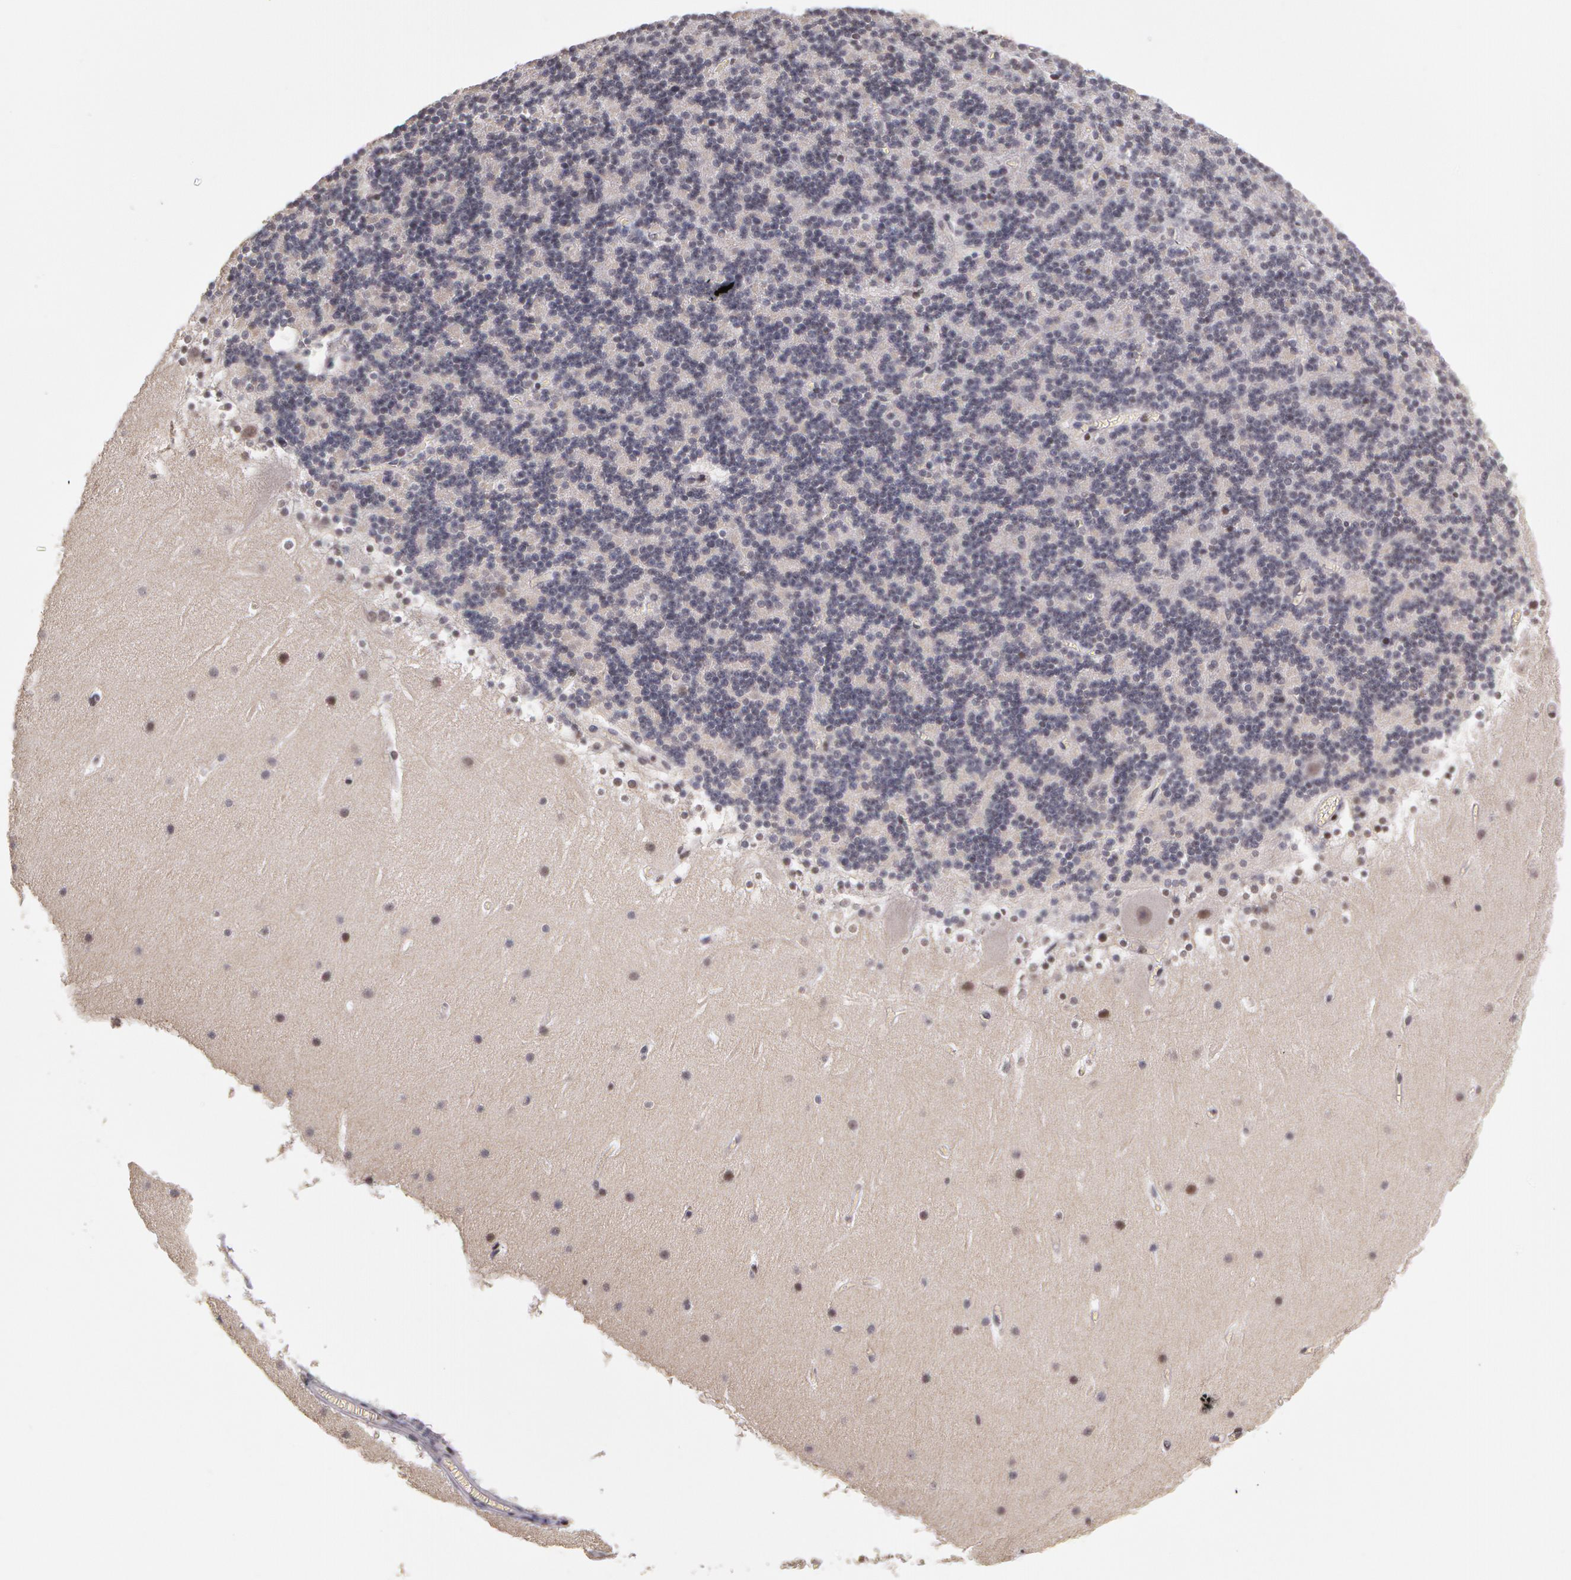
{"staining": {"intensity": "negative", "quantity": "none", "location": "none"}, "tissue": "cerebellum", "cell_type": "Cells in granular layer", "image_type": "normal", "snomed": [{"axis": "morphology", "description": "Normal tissue, NOS"}, {"axis": "topography", "description": "Cerebellum"}], "caption": "Immunohistochemical staining of unremarkable cerebellum exhibits no significant staining in cells in granular layer. (DAB immunohistochemistry (IHC) with hematoxylin counter stain).", "gene": "PRICKLE1", "patient": {"sex": "male", "age": 45}}